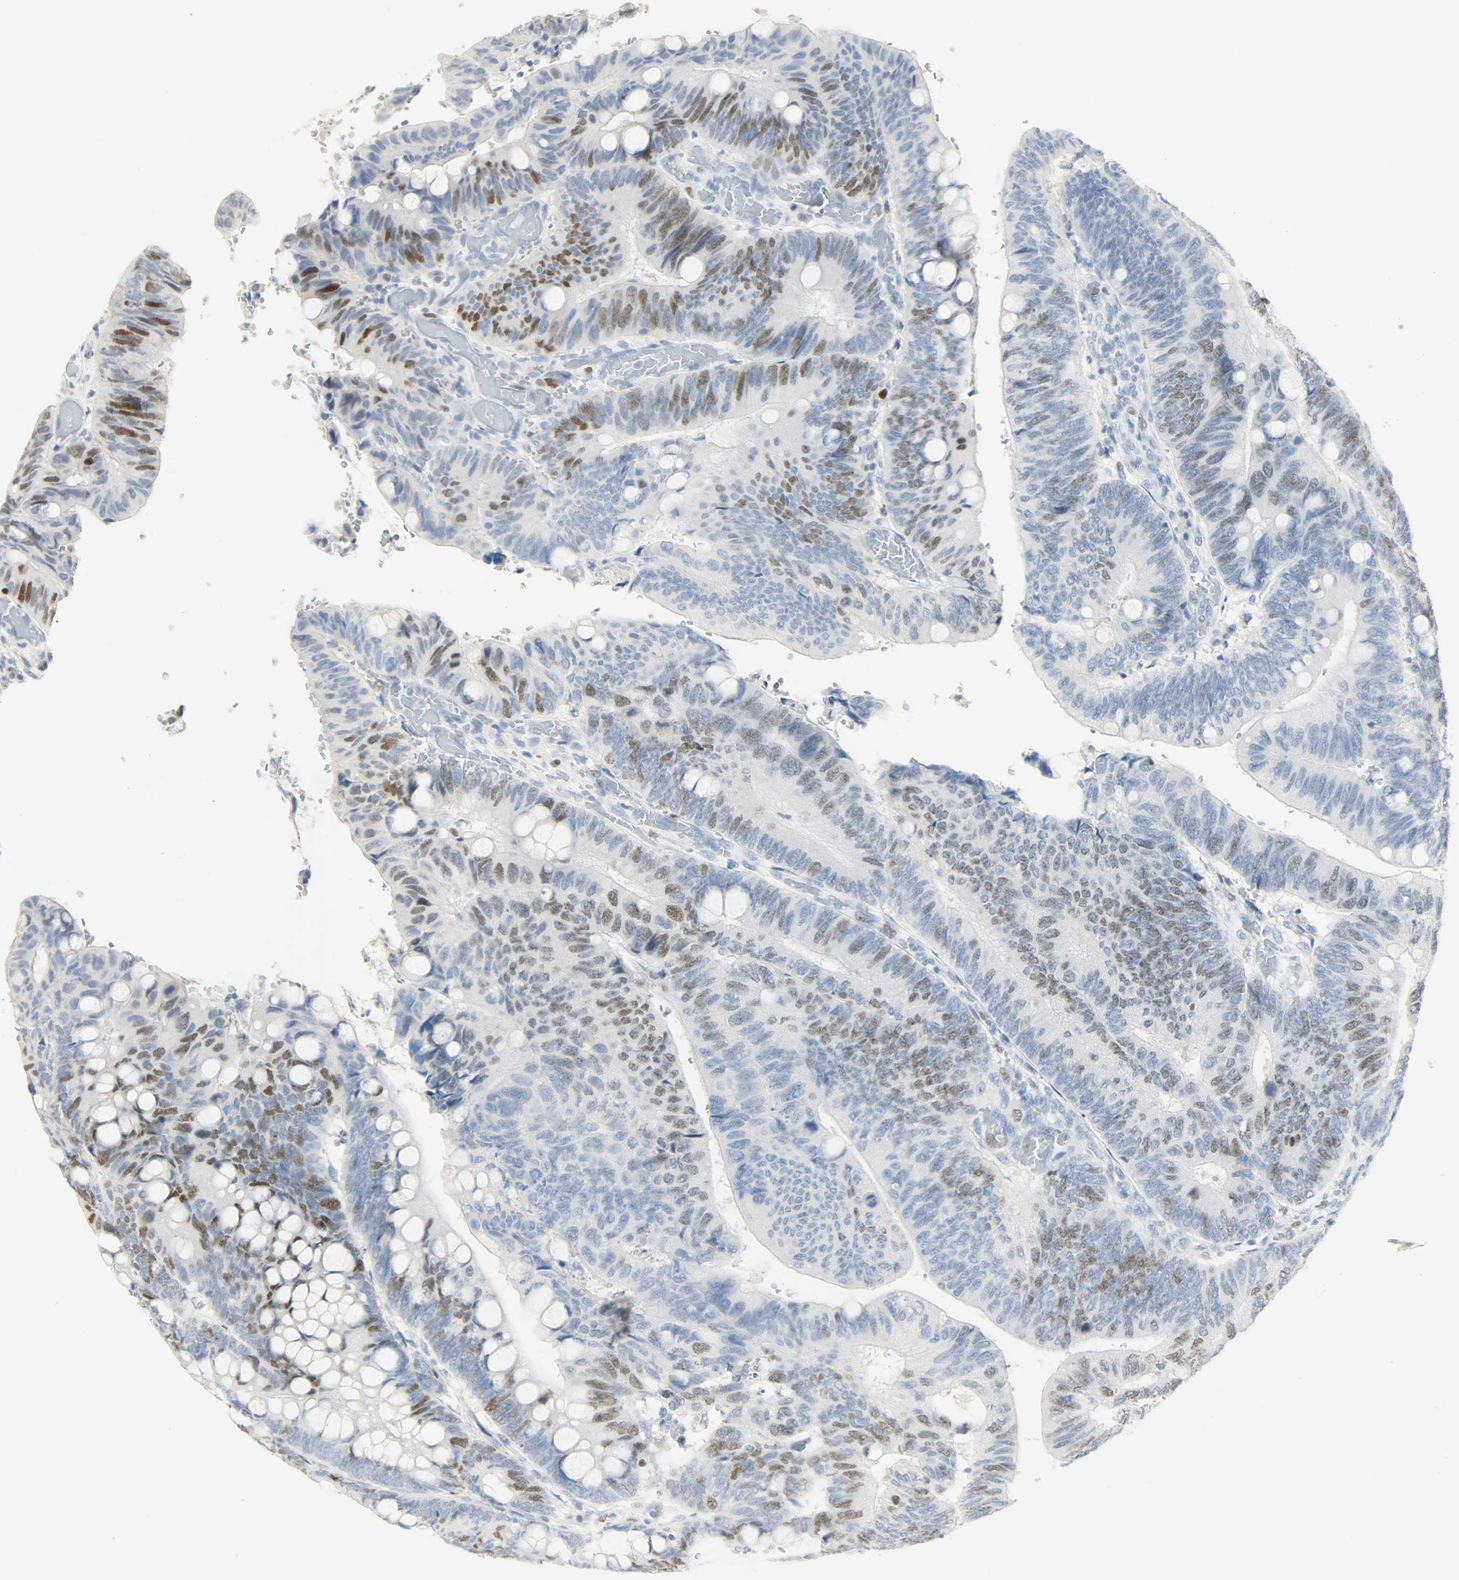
{"staining": {"intensity": "strong", "quantity": "25%-75%", "location": "nuclear"}, "tissue": "colorectal cancer", "cell_type": "Tumor cells", "image_type": "cancer", "snomed": [{"axis": "morphology", "description": "Normal tissue, NOS"}, {"axis": "morphology", "description": "Adenocarcinoma, NOS"}, {"axis": "topography", "description": "Rectum"}], "caption": "Adenocarcinoma (colorectal) stained with immunohistochemistry demonstrates strong nuclear positivity in about 25%-75% of tumor cells.", "gene": "HELLS", "patient": {"sex": "male", "age": 92}}